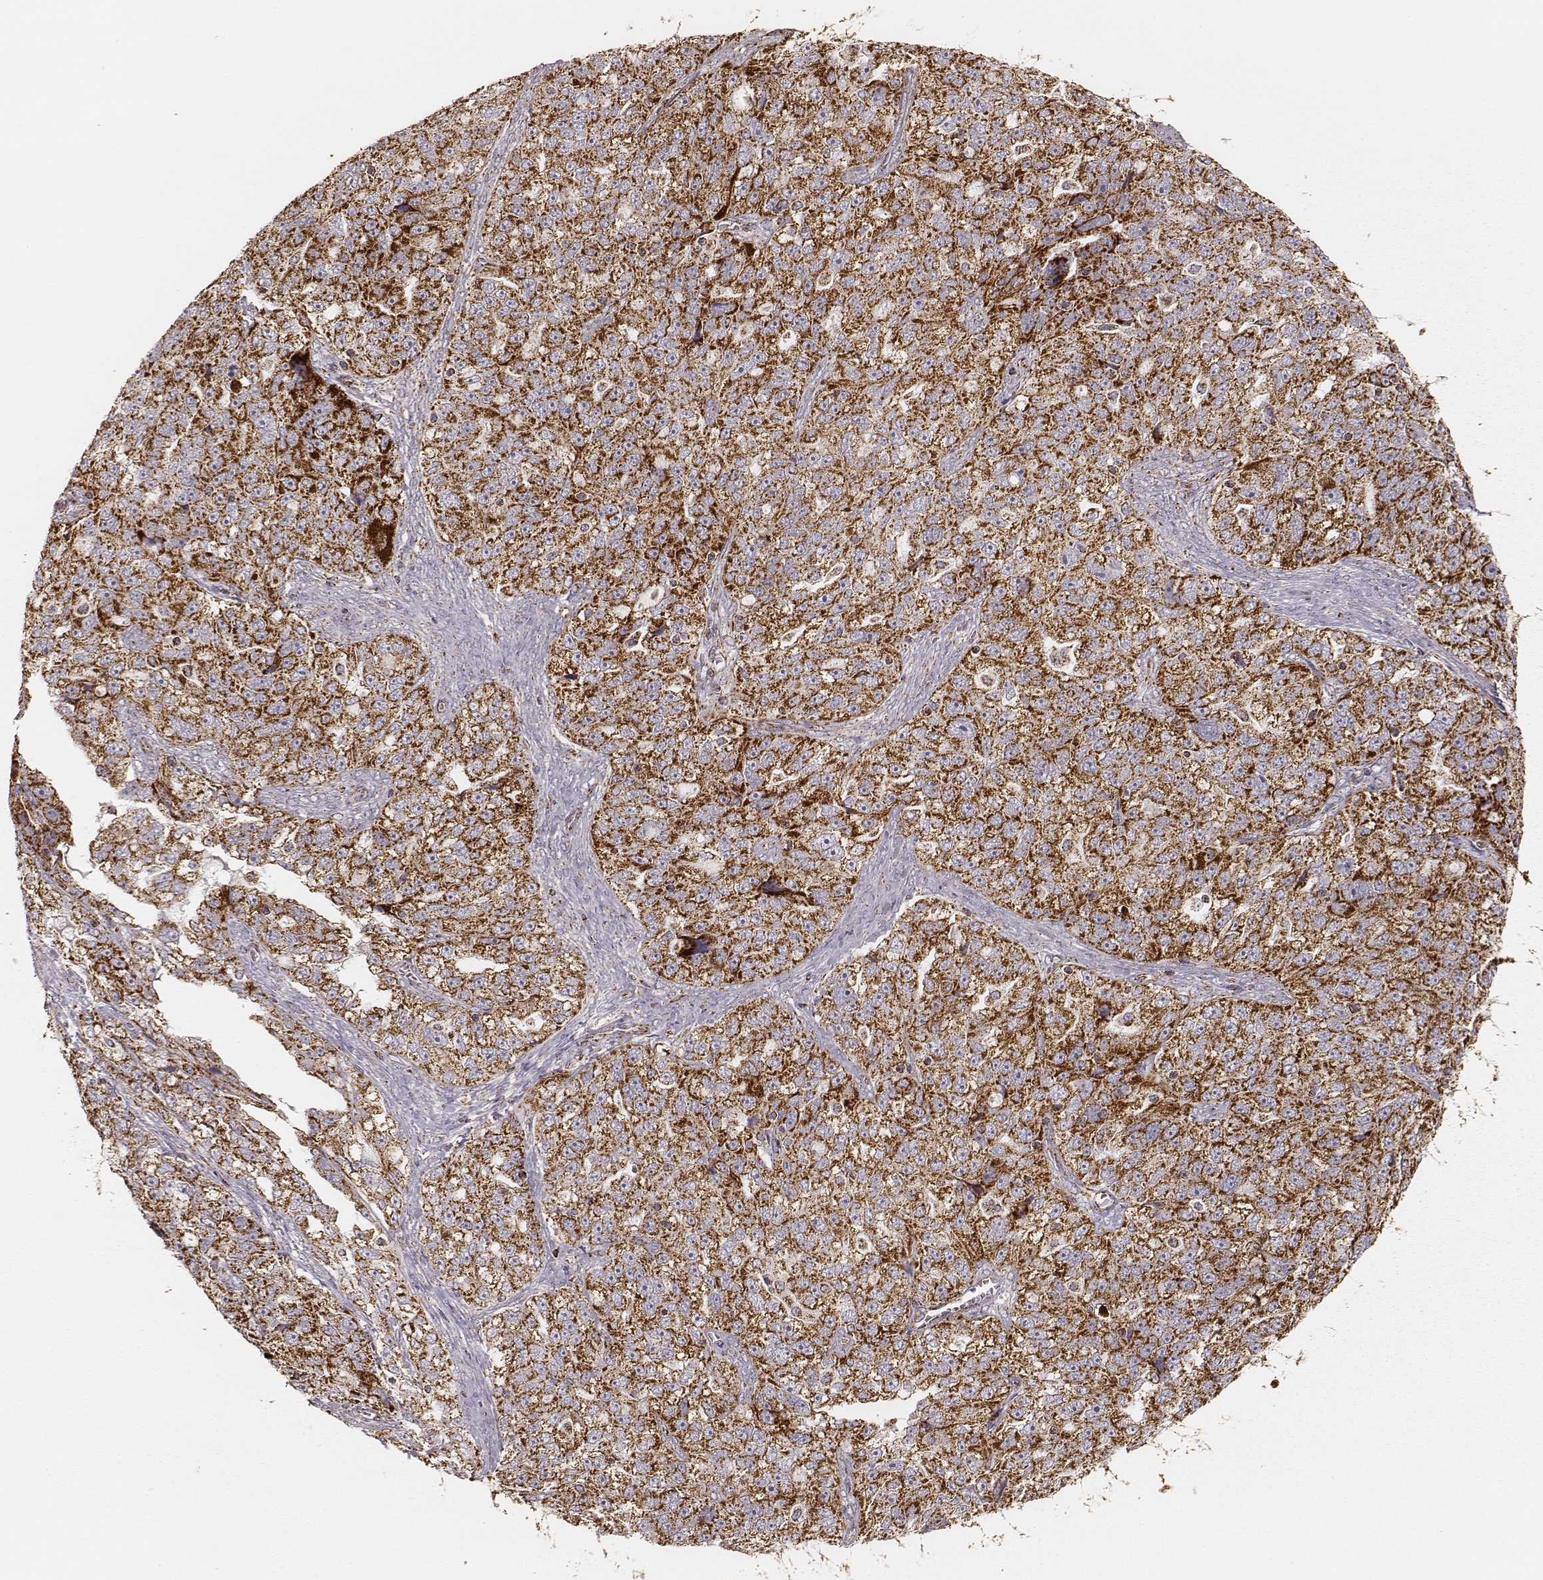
{"staining": {"intensity": "strong", "quantity": ">75%", "location": "cytoplasmic/membranous"}, "tissue": "ovarian cancer", "cell_type": "Tumor cells", "image_type": "cancer", "snomed": [{"axis": "morphology", "description": "Cystadenocarcinoma, serous, NOS"}, {"axis": "topography", "description": "Ovary"}], "caption": "A micrograph of human ovarian cancer (serous cystadenocarcinoma) stained for a protein demonstrates strong cytoplasmic/membranous brown staining in tumor cells. Using DAB (brown) and hematoxylin (blue) stains, captured at high magnification using brightfield microscopy.", "gene": "CS", "patient": {"sex": "female", "age": 51}}